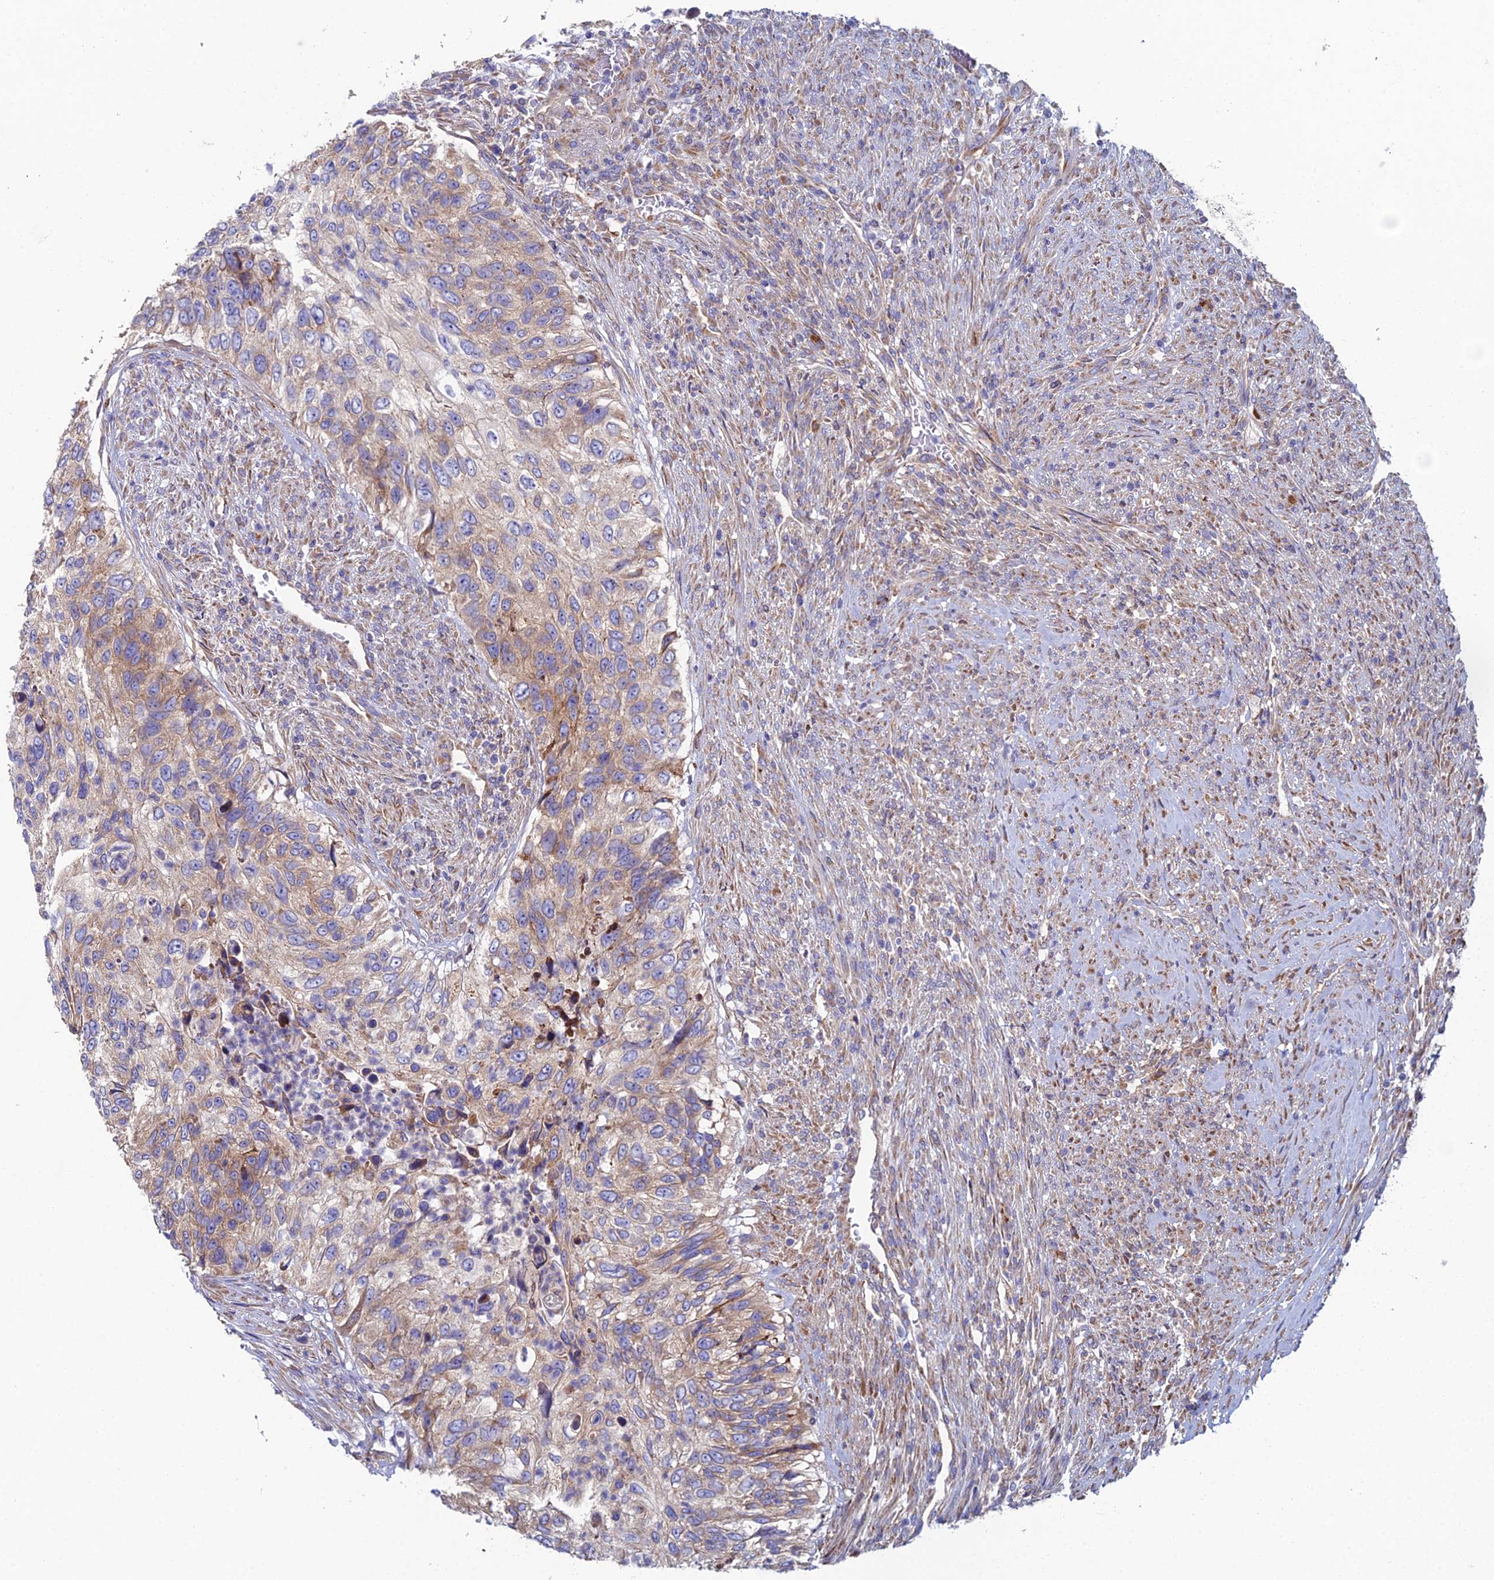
{"staining": {"intensity": "moderate", "quantity": "<25%", "location": "cytoplasmic/membranous"}, "tissue": "urothelial cancer", "cell_type": "Tumor cells", "image_type": "cancer", "snomed": [{"axis": "morphology", "description": "Urothelial carcinoma, High grade"}, {"axis": "topography", "description": "Urinary bladder"}], "caption": "Protein expression analysis of high-grade urothelial carcinoma shows moderate cytoplasmic/membranous expression in approximately <25% of tumor cells. (DAB = brown stain, brightfield microscopy at high magnification).", "gene": "CLCN3", "patient": {"sex": "female", "age": 60}}